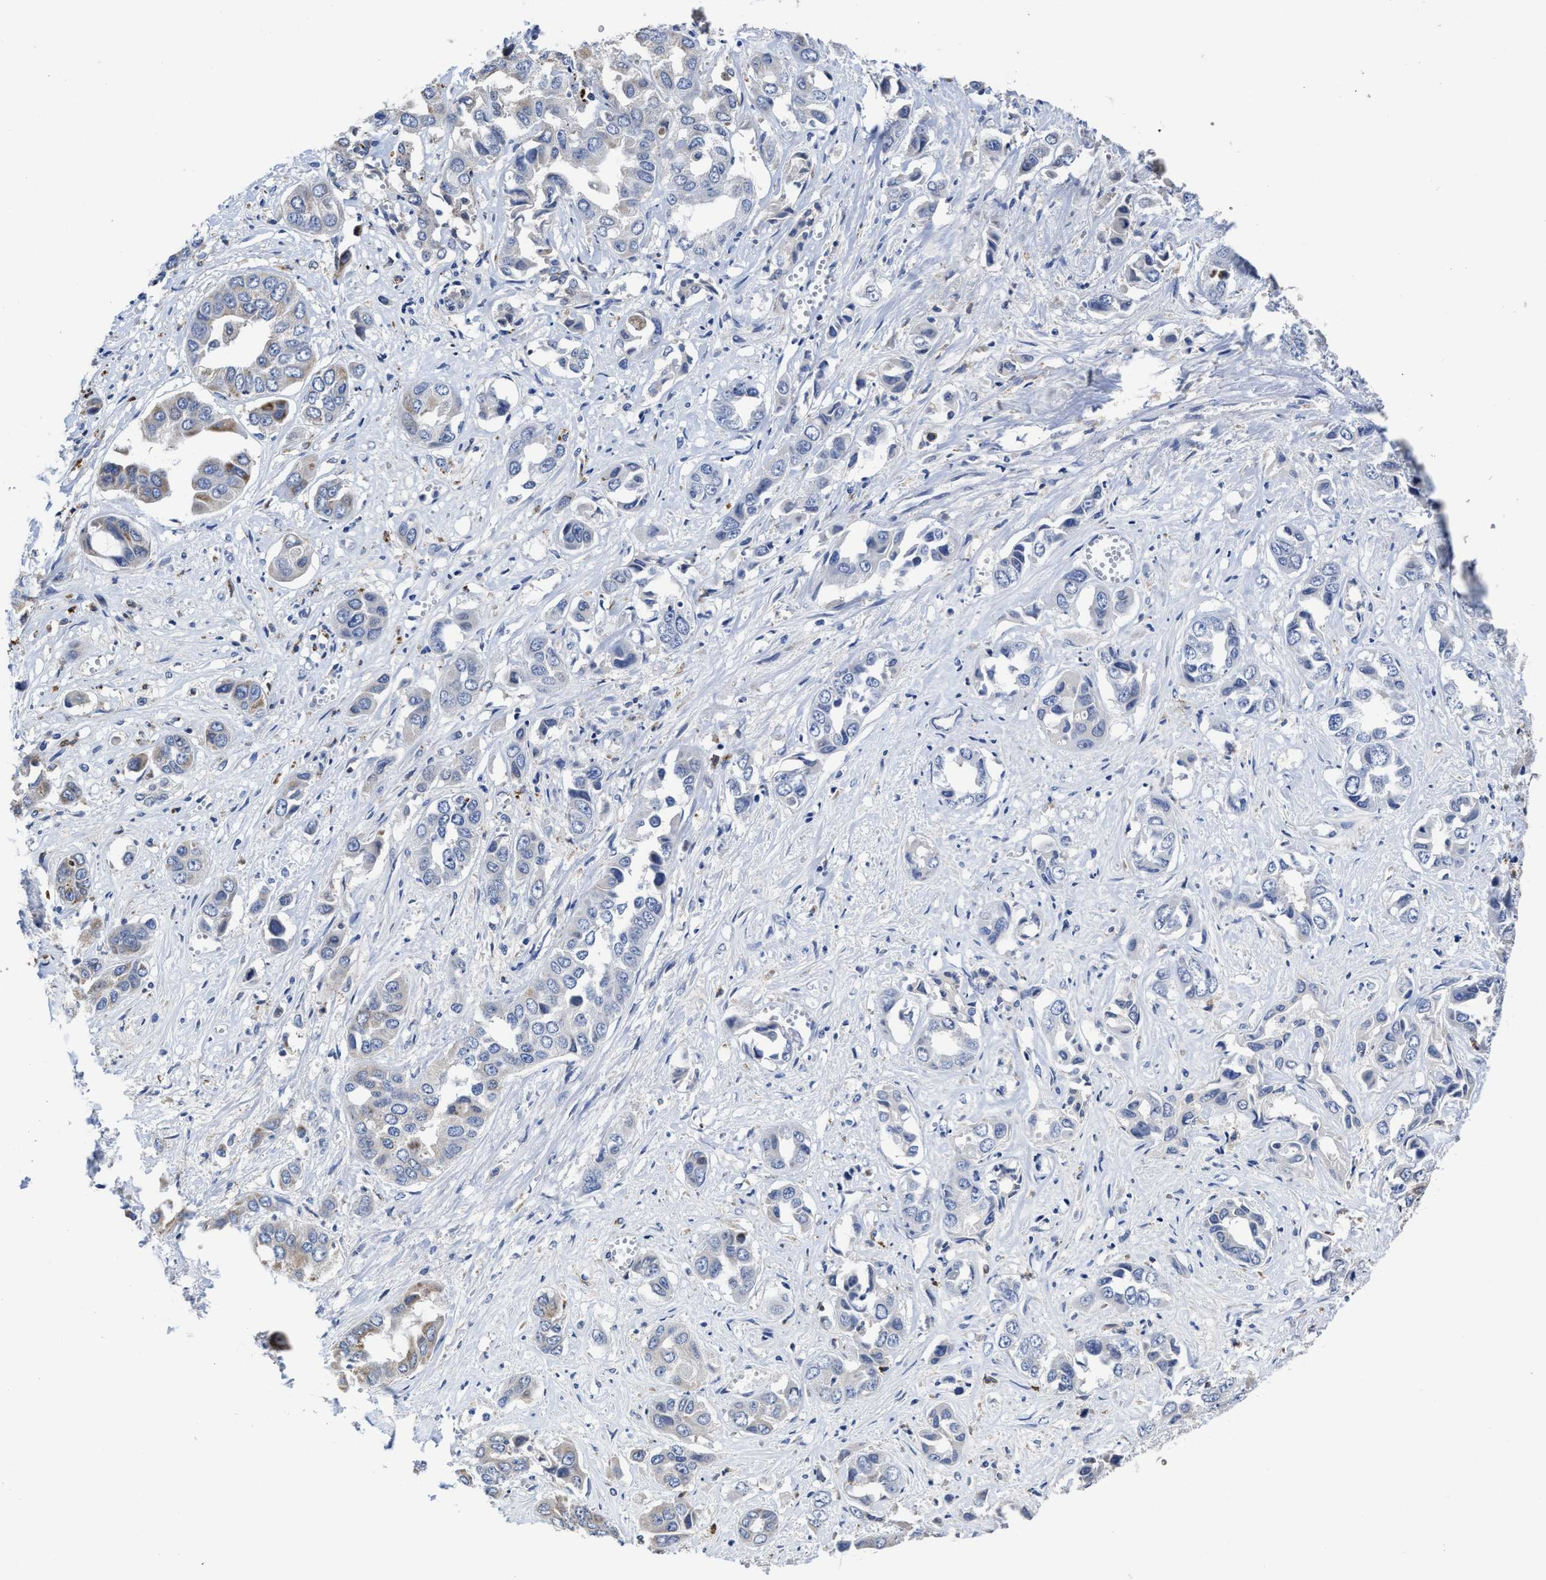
{"staining": {"intensity": "moderate", "quantity": "25%-75%", "location": "cytoplasmic/membranous"}, "tissue": "liver cancer", "cell_type": "Tumor cells", "image_type": "cancer", "snomed": [{"axis": "morphology", "description": "Cholangiocarcinoma"}, {"axis": "topography", "description": "Liver"}], "caption": "Liver cholangiocarcinoma stained with DAB immunohistochemistry (IHC) exhibits medium levels of moderate cytoplasmic/membranous expression in approximately 25%-75% of tumor cells. (brown staining indicates protein expression, while blue staining denotes nuclei).", "gene": "CACNA1D", "patient": {"sex": "female", "age": 52}}